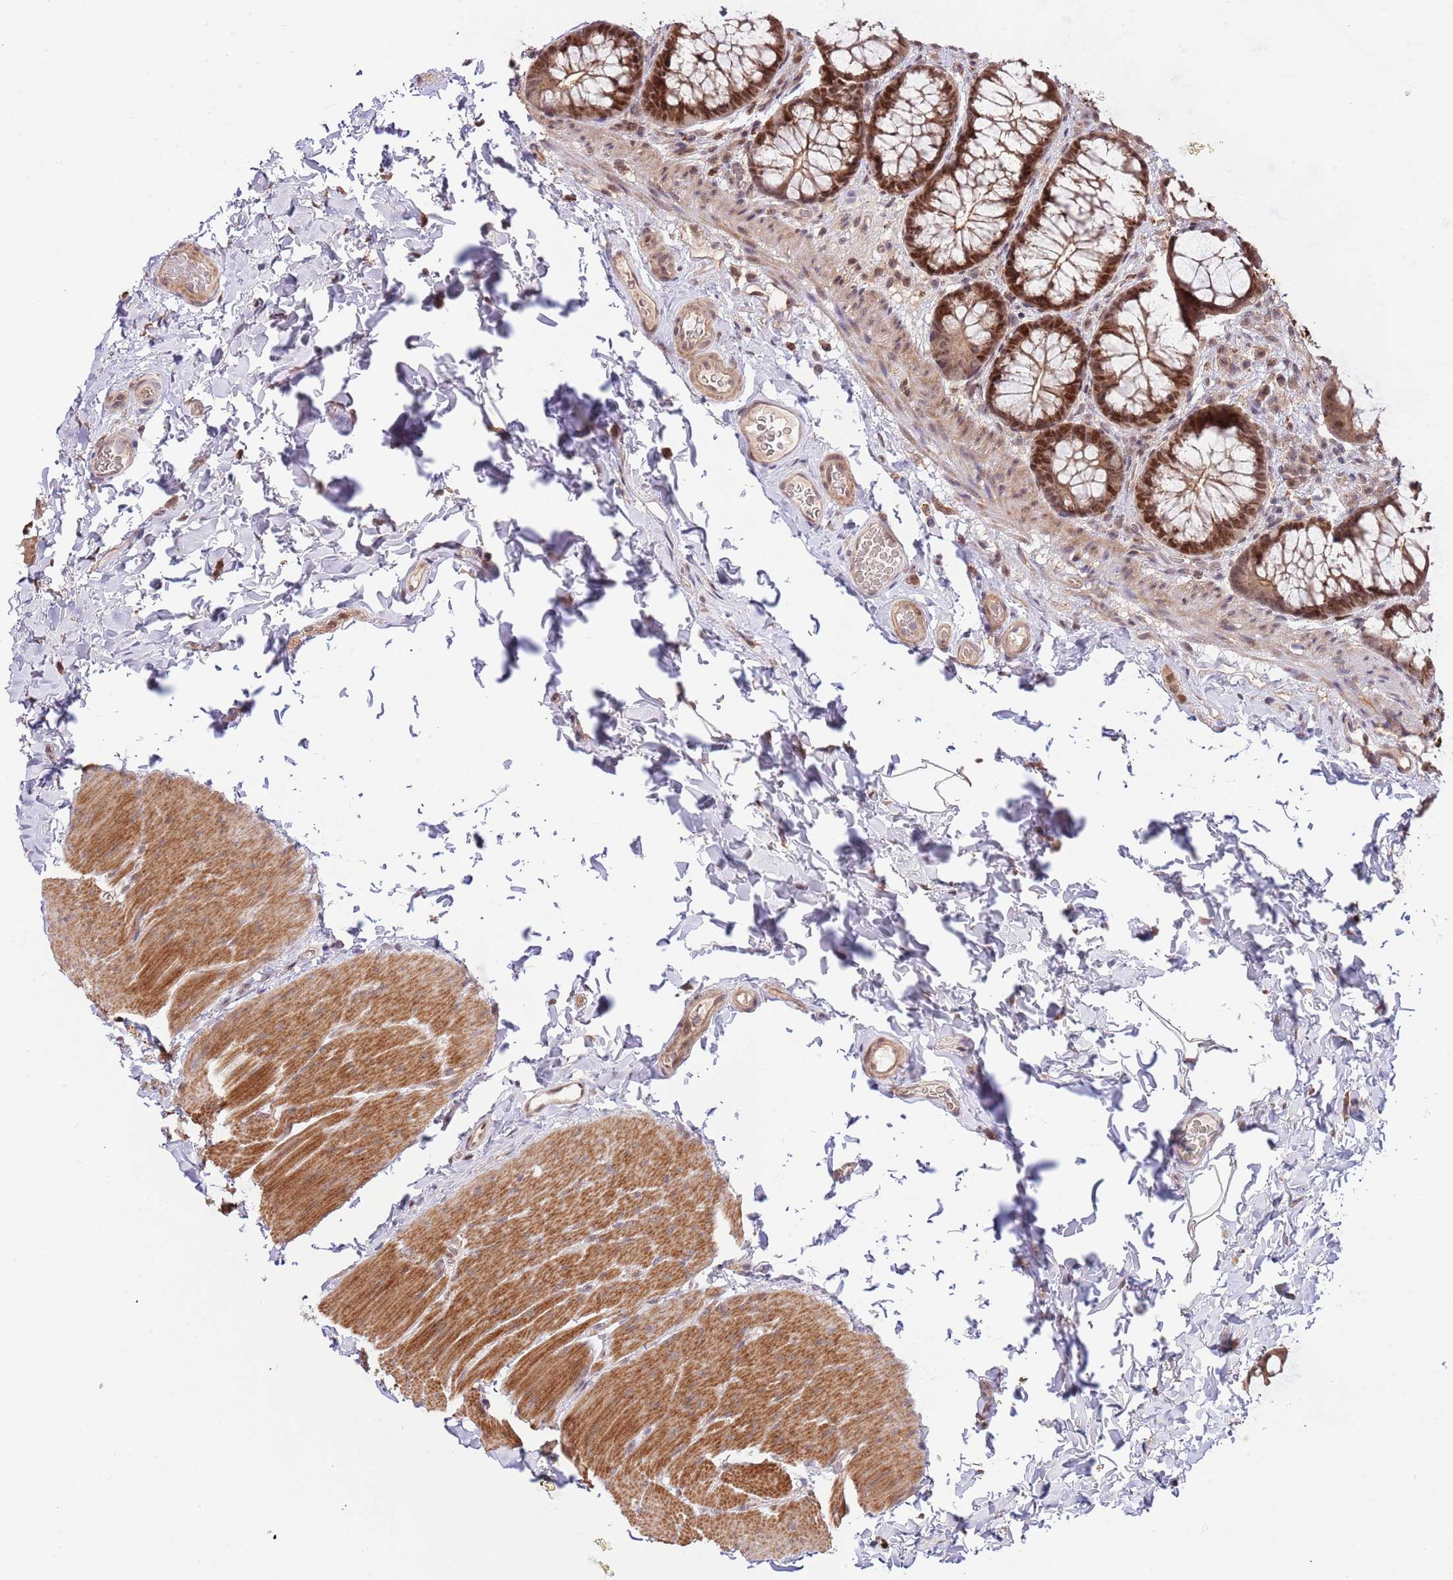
{"staining": {"intensity": "moderate", "quantity": ">75%", "location": "cytoplasmic/membranous,nuclear"}, "tissue": "colon", "cell_type": "Endothelial cells", "image_type": "normal", "snomed": [{"axis": "morphology", "description": "Normal tissue, NOS"}, {"axis": "topography", "description": "Colon"}], "caption": "IHC photomicrograph of normal human colon stained for a protein (brown), which demonstrates medium levels of moderate cytoplasmic/membranous,nuclear expression in approximately >75% of endothelial cells.", "gene": "RIF1", "patient": {"sex": "male", "age": 46}}